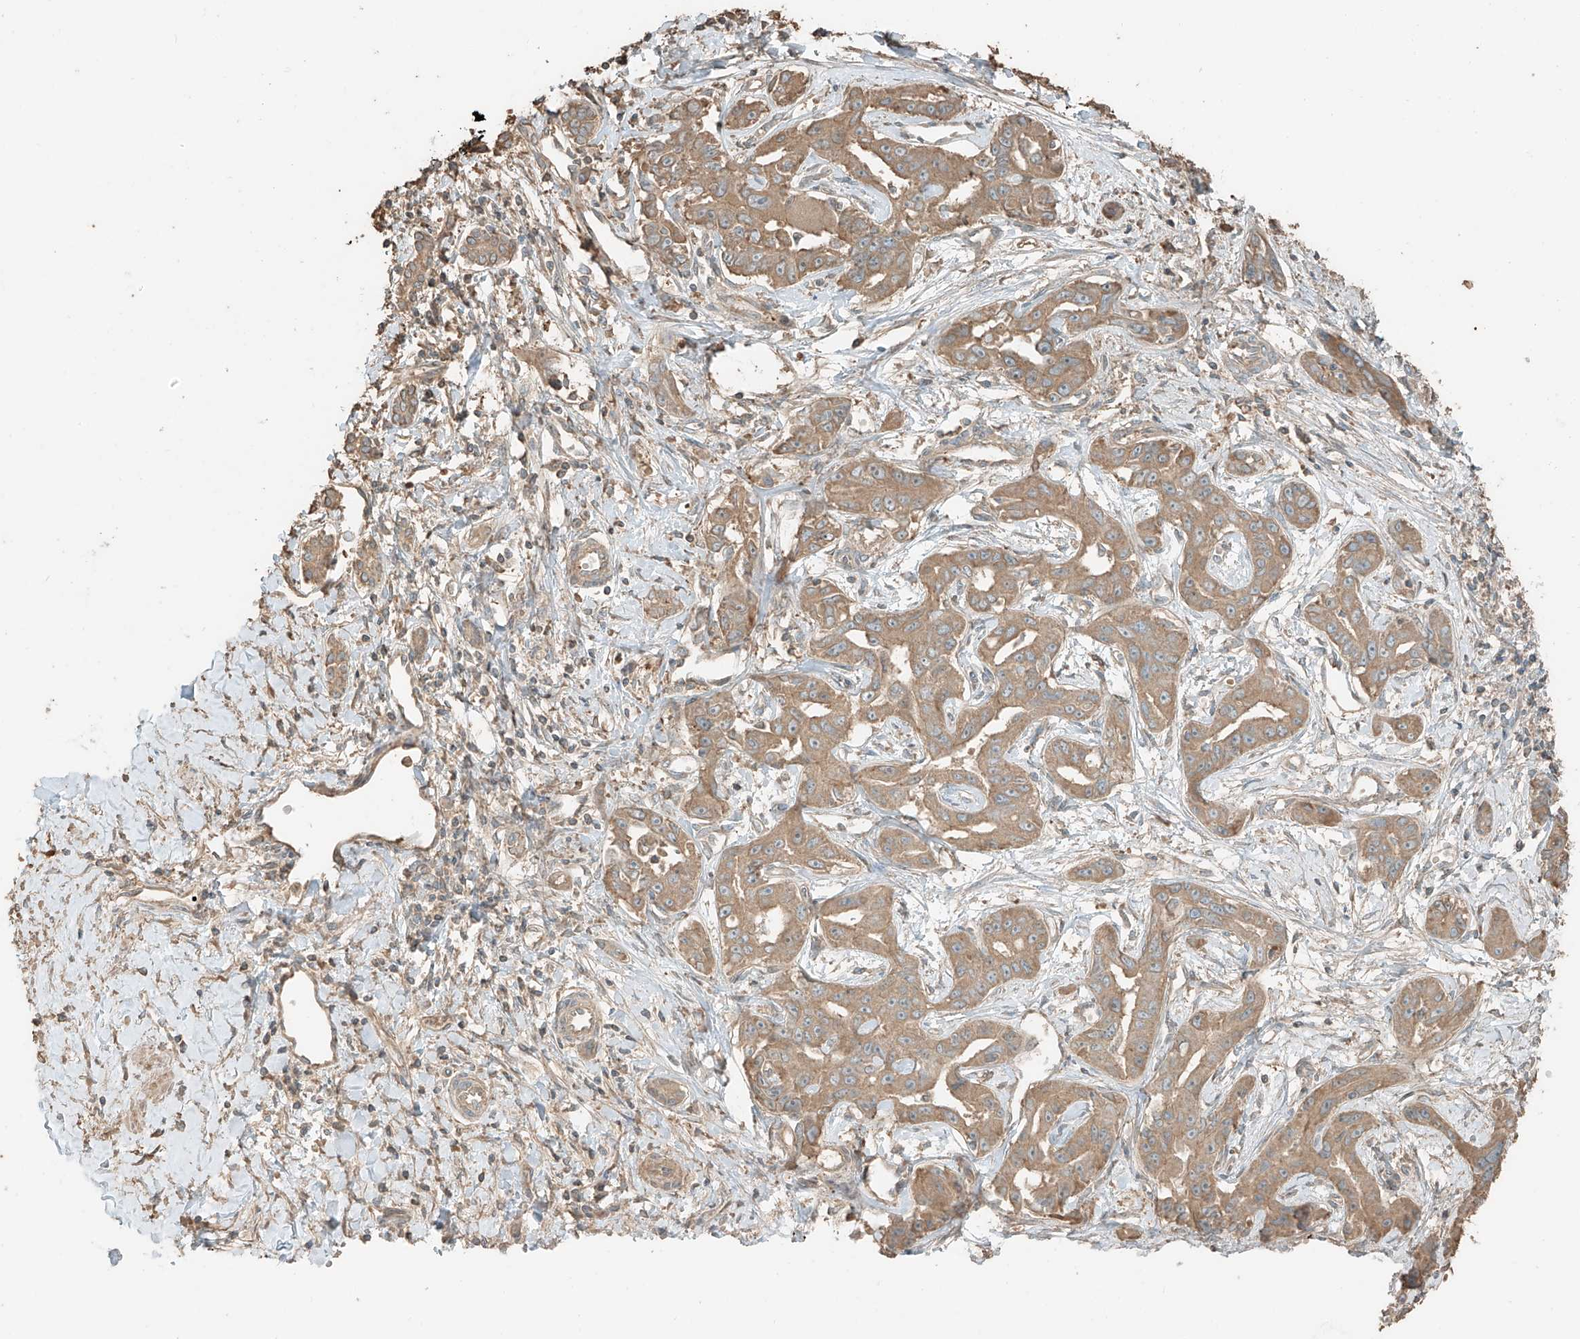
{"staining": {"intensity": "moderate", "quantity": ">75%", "location": "cytoplasmic/membranous"}, "tissue": "liver cancer", "cell_type": "Tumor cells", "image_type": "cancer", "snomed": [{"axis": "morphology", "description": "Cholangiocarcinoma"}, {"axis": "topography", "description": "Liver"}], "caption": "This image demonstrates IHC staining of human liver cancer (cholangiocarcinoma), with medium moderate cytoplasmic/membranous expression in about >75% of tumor cells.", "gene": "RFTN2", "patient": {"sex": "male", "age": 59}}